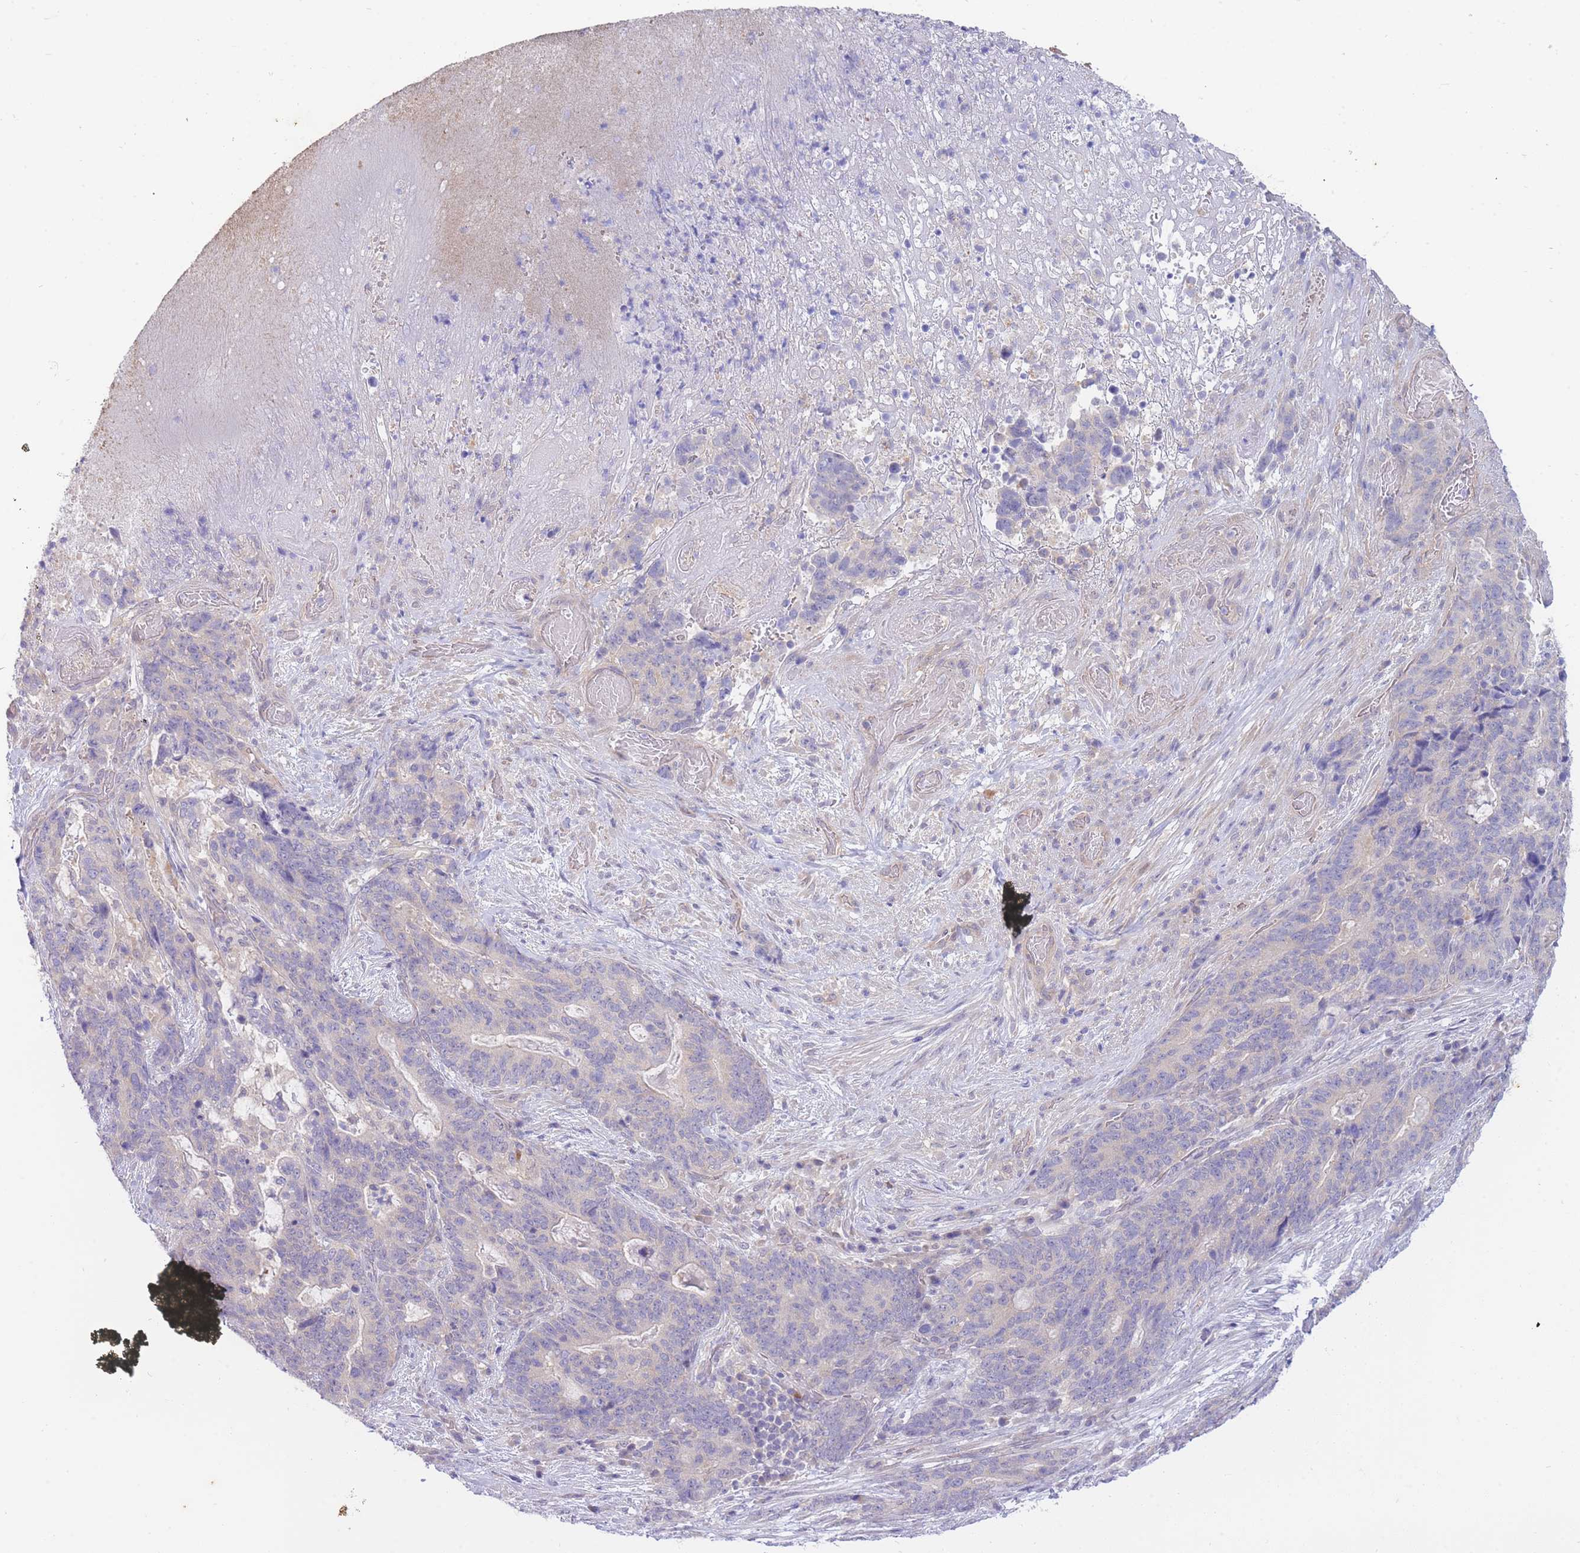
{"staining": {"intensity": "negative", "quantity": "none", "location": "none"}, "tissue": "stomach cancer", "cell_type": "Tumor cells", "image_type": "cancer", "snomed": [{"axis": "morphology", "description": "Normal tissue, NOS"}, {"axis": "morphology", "description": "Adenocarcinoma, NOS"}, {"axis": "topography", "description": "Stomach"}], "caption": "Immunohistochemistry (IHC) image of neoplastic tissue: stomach cancer (adenocarcinoma) stained with DAB (3,3'-diaminobenzidine) shows no significant protein positivity in tumor cells.", "gene": "SUGT1", "patient": {"sex": "female", "age": 64}}